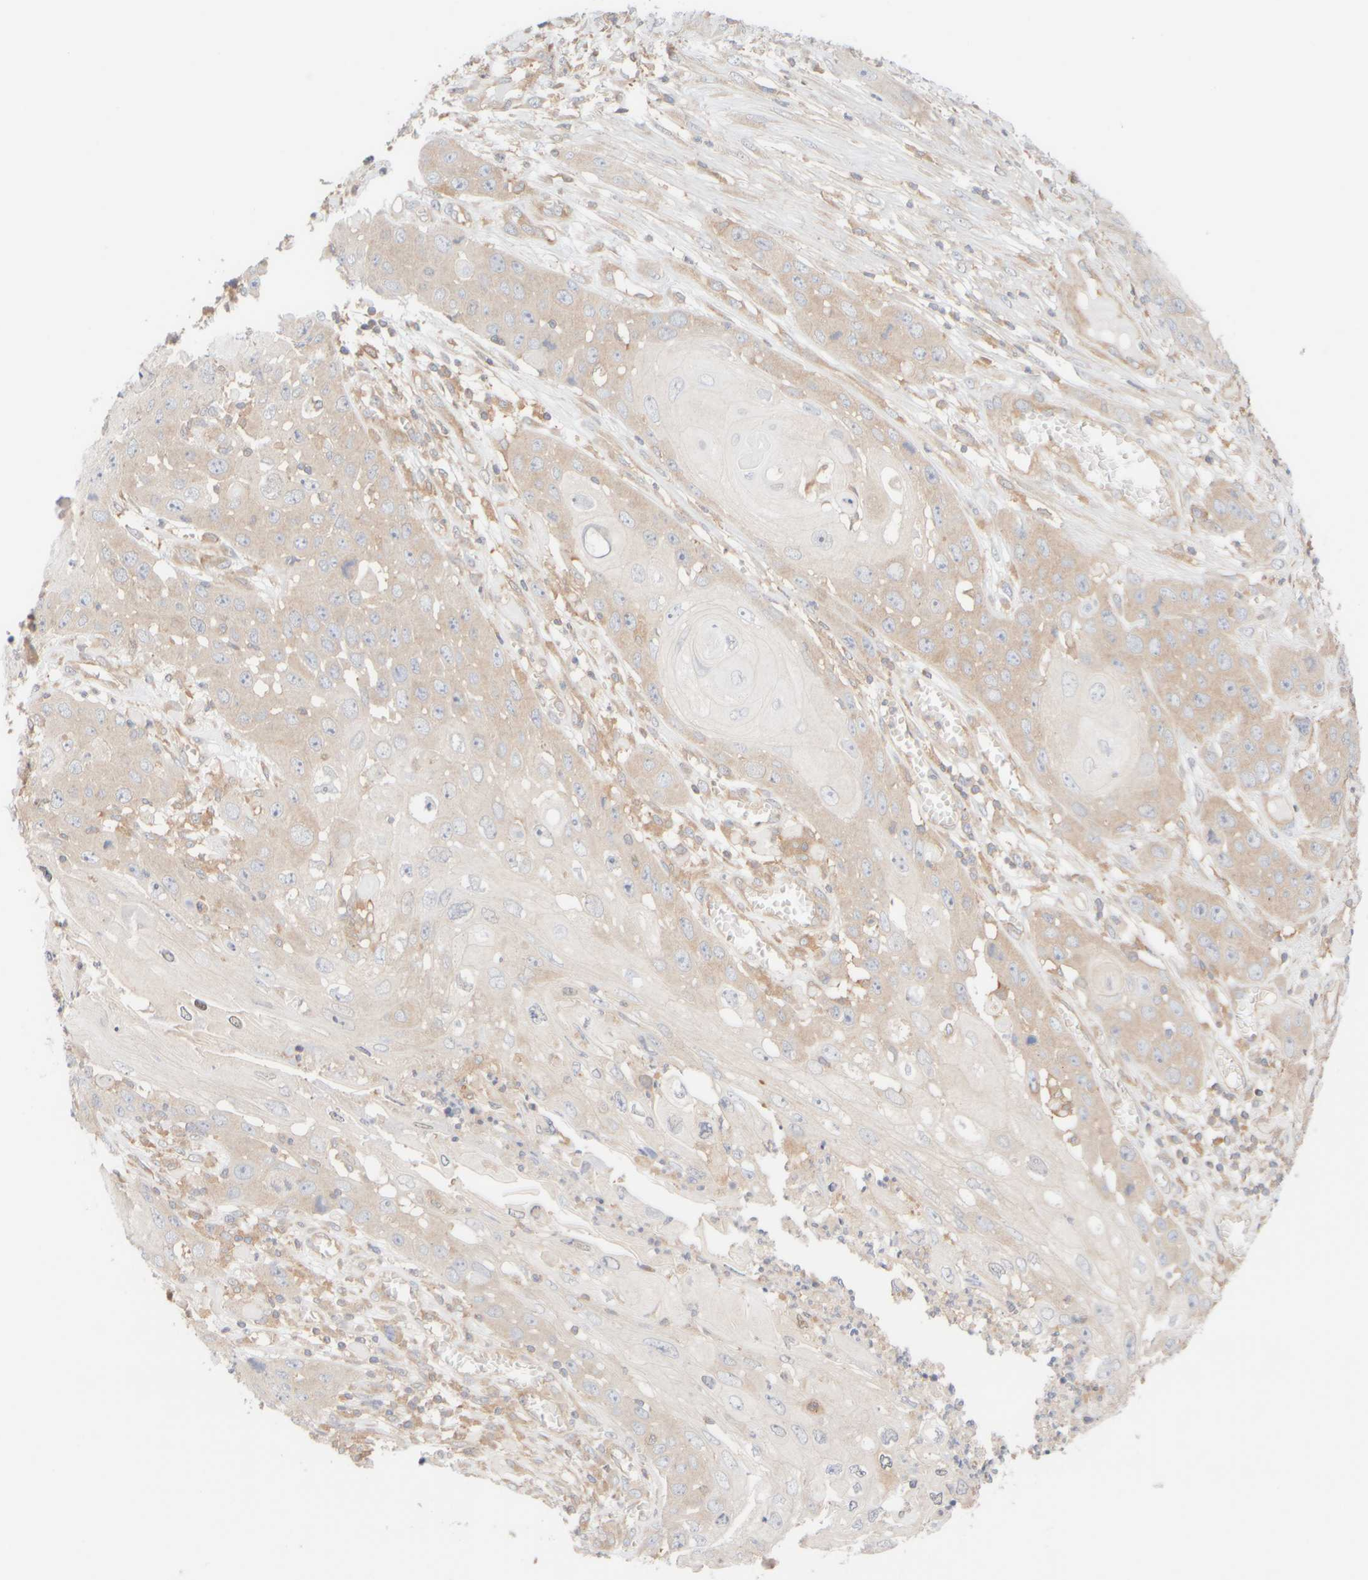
{"staining": {"intensity": "weak", "quantity": "<25%", "location": "cytoplasmic/membranous"}, "tissue": "skin cancer", "cell_type": "Tumor cells", "image_type": "cancer", "snomed": [{"axis": "morphology", "description": "Squamous cell carcinoma, NOS"}, {"axis": "topography", "description": "Skin"}], "caption": "High power microscopy histopathology image of an immunohistochemistry (IHC) micrograph of skin cancer, revealing no significant staining in tumor cells.", "gene": "RABEP1", "patient": {"sex": "male", "age": 55}}